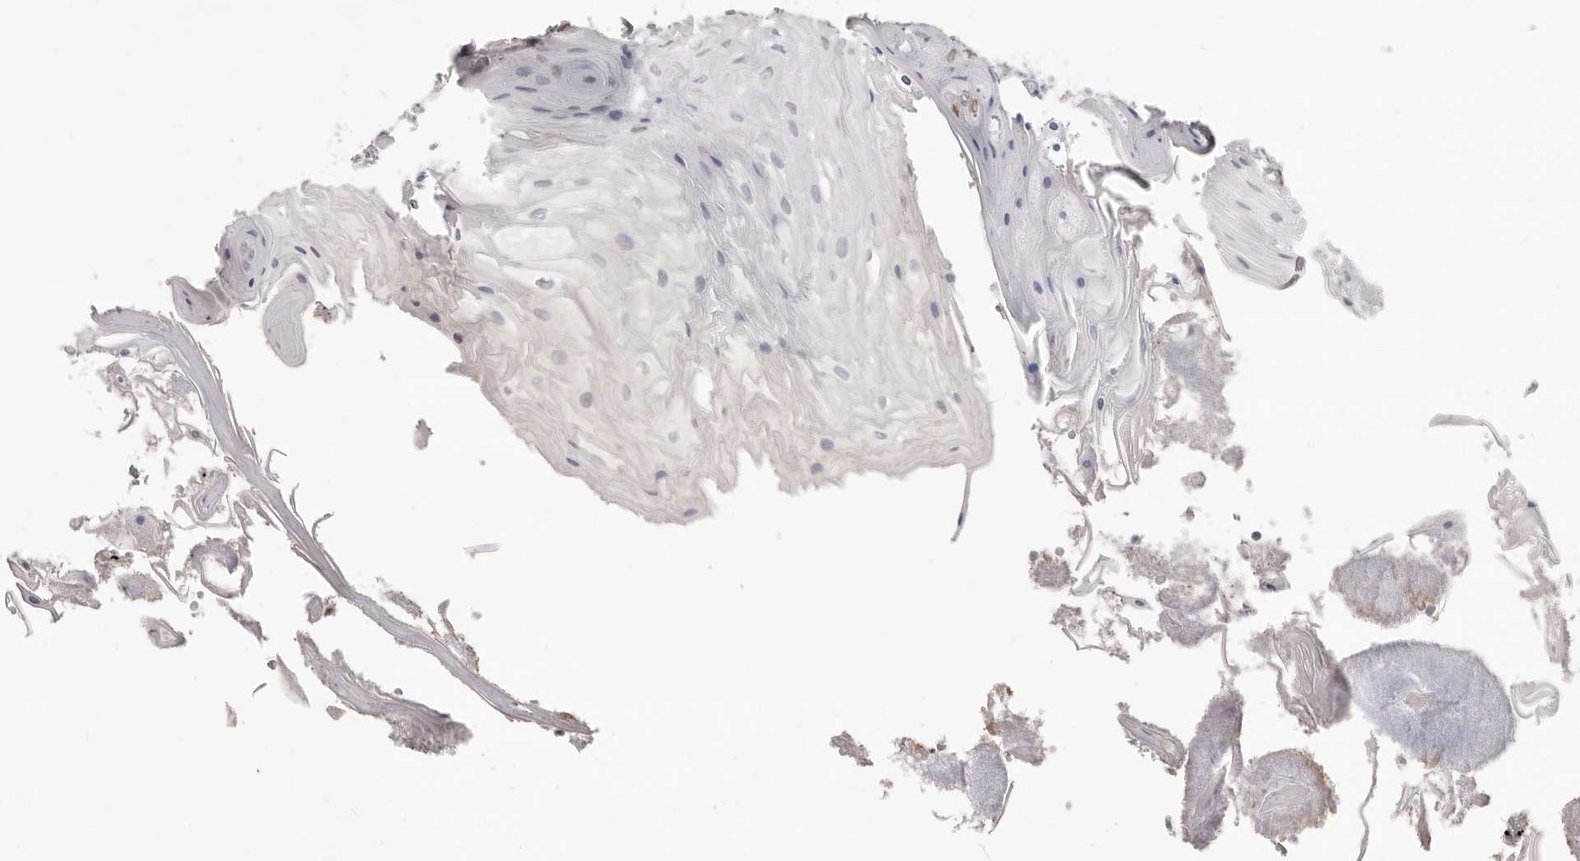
{"staining": {"intensity": "weak", "quantity": "<25%", "location": "nuclear"}, "tissue": "oral mucosa", "cell_type": "Squamous epithelial cells", "image_type": "normal", "snomed": [{"axis": "morphology", "description": "Normal tissue, NOS"}, {"axis": "morphology", "description": "Squamous cell carcinoma, NOS"}, {"axis": "topography", "description": "Skeletal muscle"}, {"axis": "topography", "description": "Oral tissue"}, {"axis": "topography", "description": "Salivary gland"}, {"axis": "topography", "description": "Head-Neck"}], "caption": "Immunohistochemistry (IHC) photomicrograph of normal human oral mucosa stained for a protein (brown), which shows no expression in squamous epithelial cells.", "gene": "LINGO2", "patient": {"sex": "male", "age": 54}}